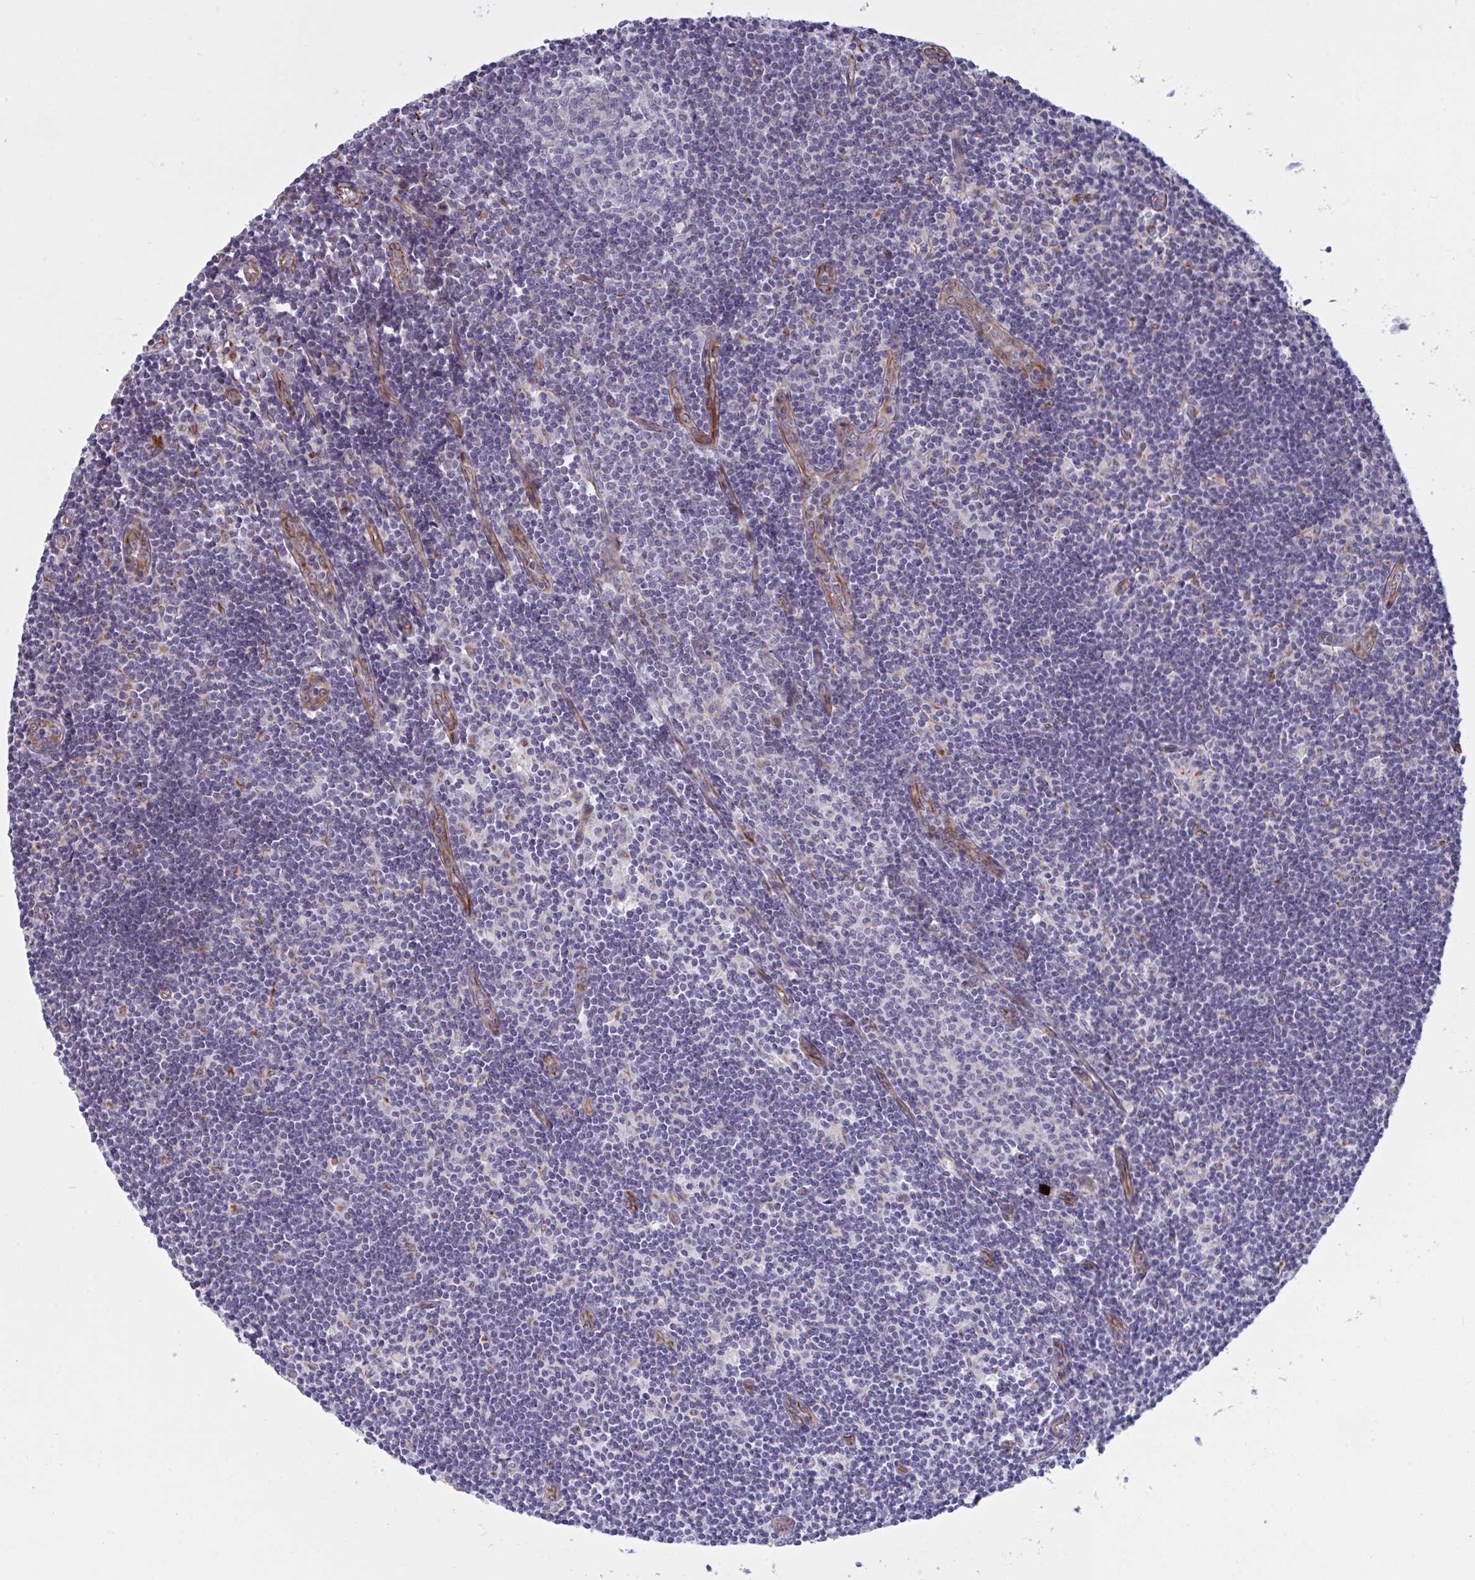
{"staining": {"intensity": "negative", "quantity": "none", "location": "none"}, "tissue": "lymph node", "cell_type": "Germinal center cells", "image_type": "normal", "snomed": [{"axis": "morphology", "description": "Normal tissue, NOS"}, {"axis": "topography", "description": "Lymph node"}], "caption": "High power microscopy photomicrograph of an immunohistochemistry micrograph of normal lymph node, revealing no significant staining in germinal center cells.", "gene": "DCBLD1", "patient": {"sex": "female", "age": 31}}